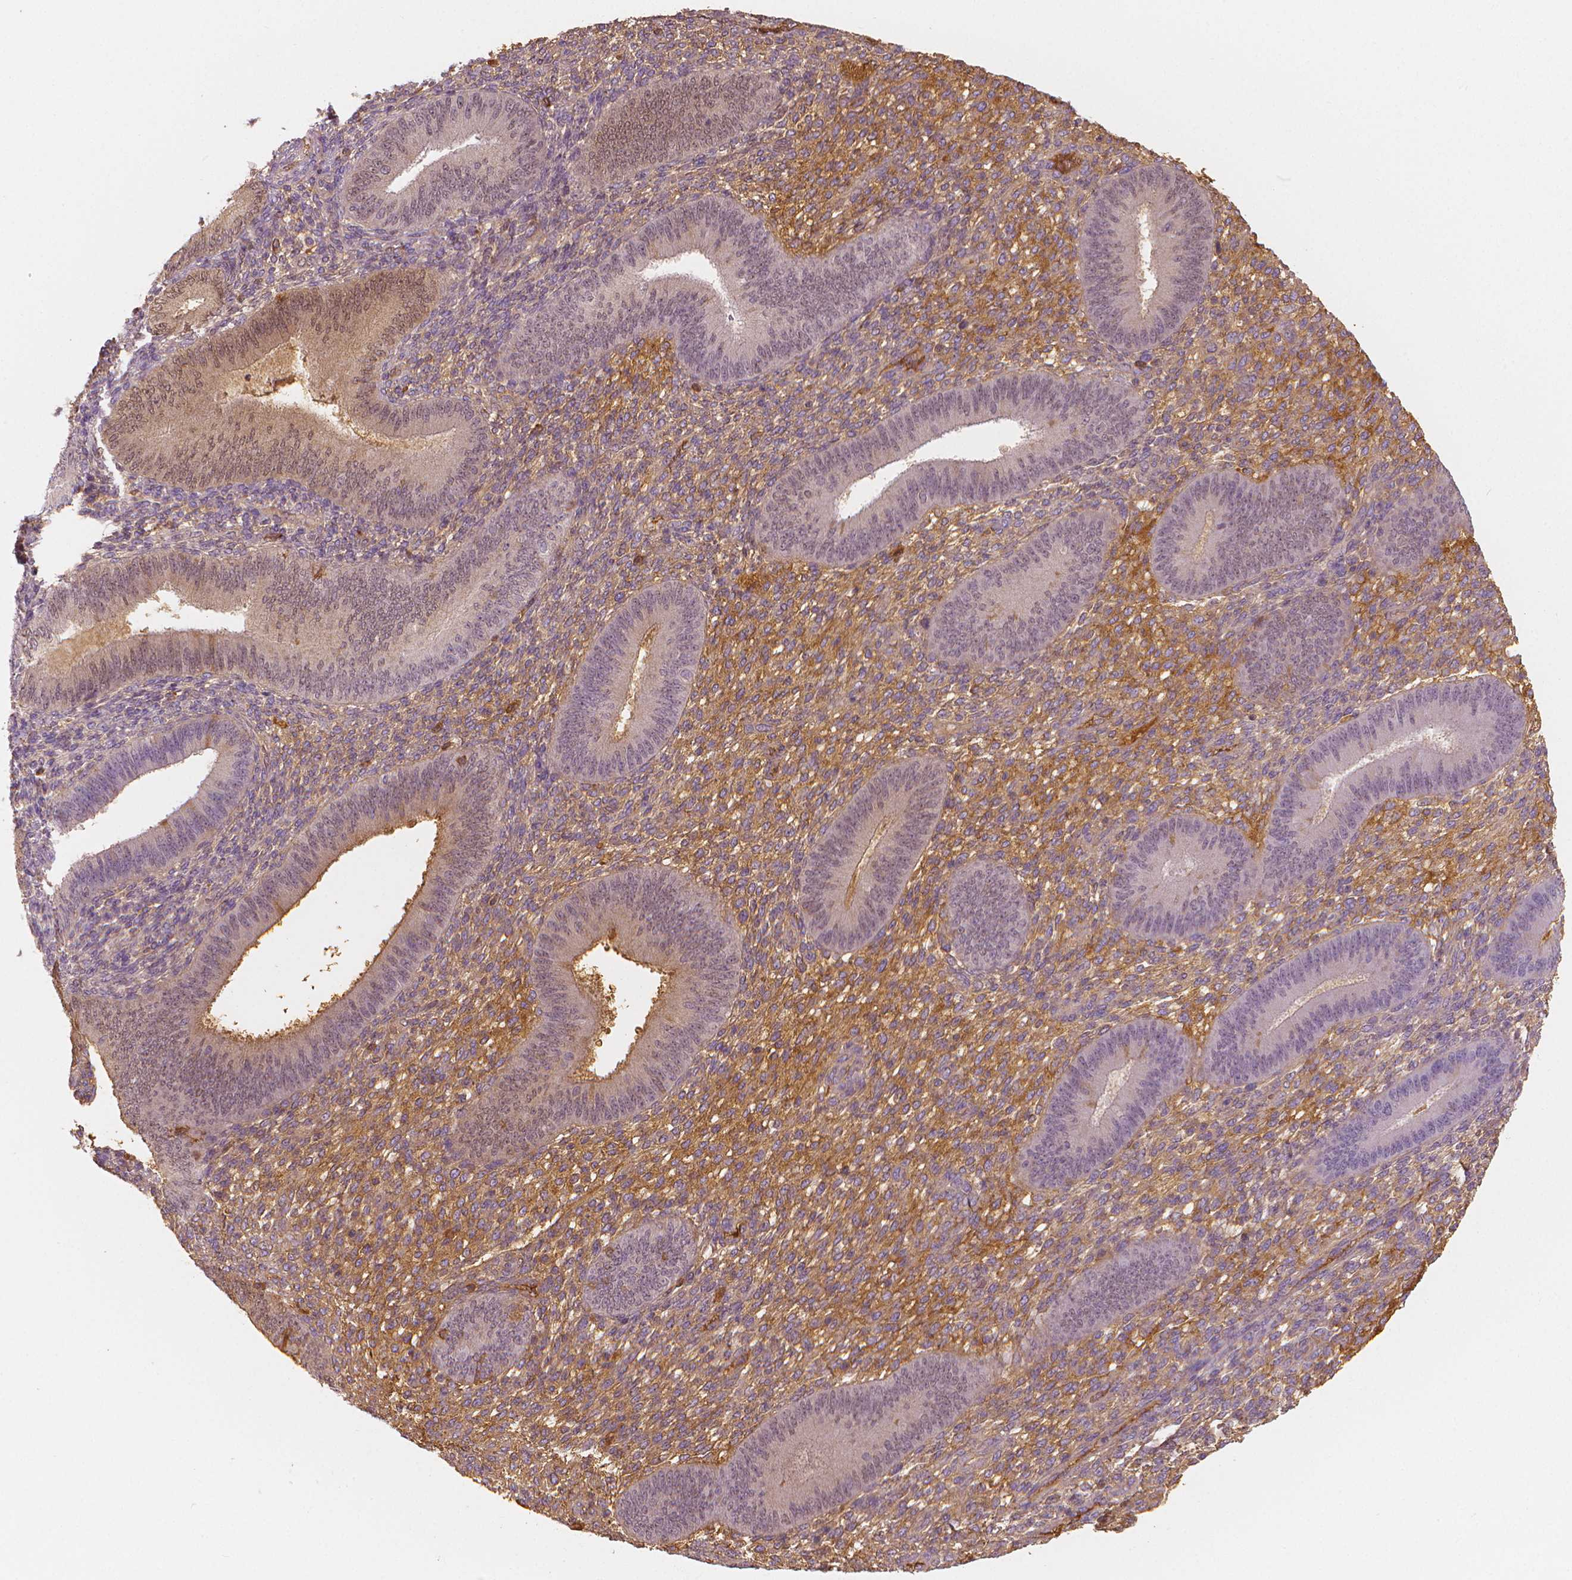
{"staining": {"intensity": "moderate", "quantity": "25%-75%", "location": "cytoplasmic/membranous"}, "tissue": "endometrium", "cell_type": "Cells in endometrial stroma", "image_type": "normal", "snomed": [{"axis": "morphology", "description": "Normal tissue, NOS"}, {"axis": "topography", "description": "Endometrium"}], "caption": "Endometrium stained for a protein reveals moderate cytoplasmic/membranous positivity in cells in endometrial stroma. (Stains: DAB (3,3'-diaminobenzidine) in brown, nuclei in blue, Microscopy: brightfield microscopy at high magnification).", "gene": "APOA4", "patient": {"sex": "female", "age": 39}}